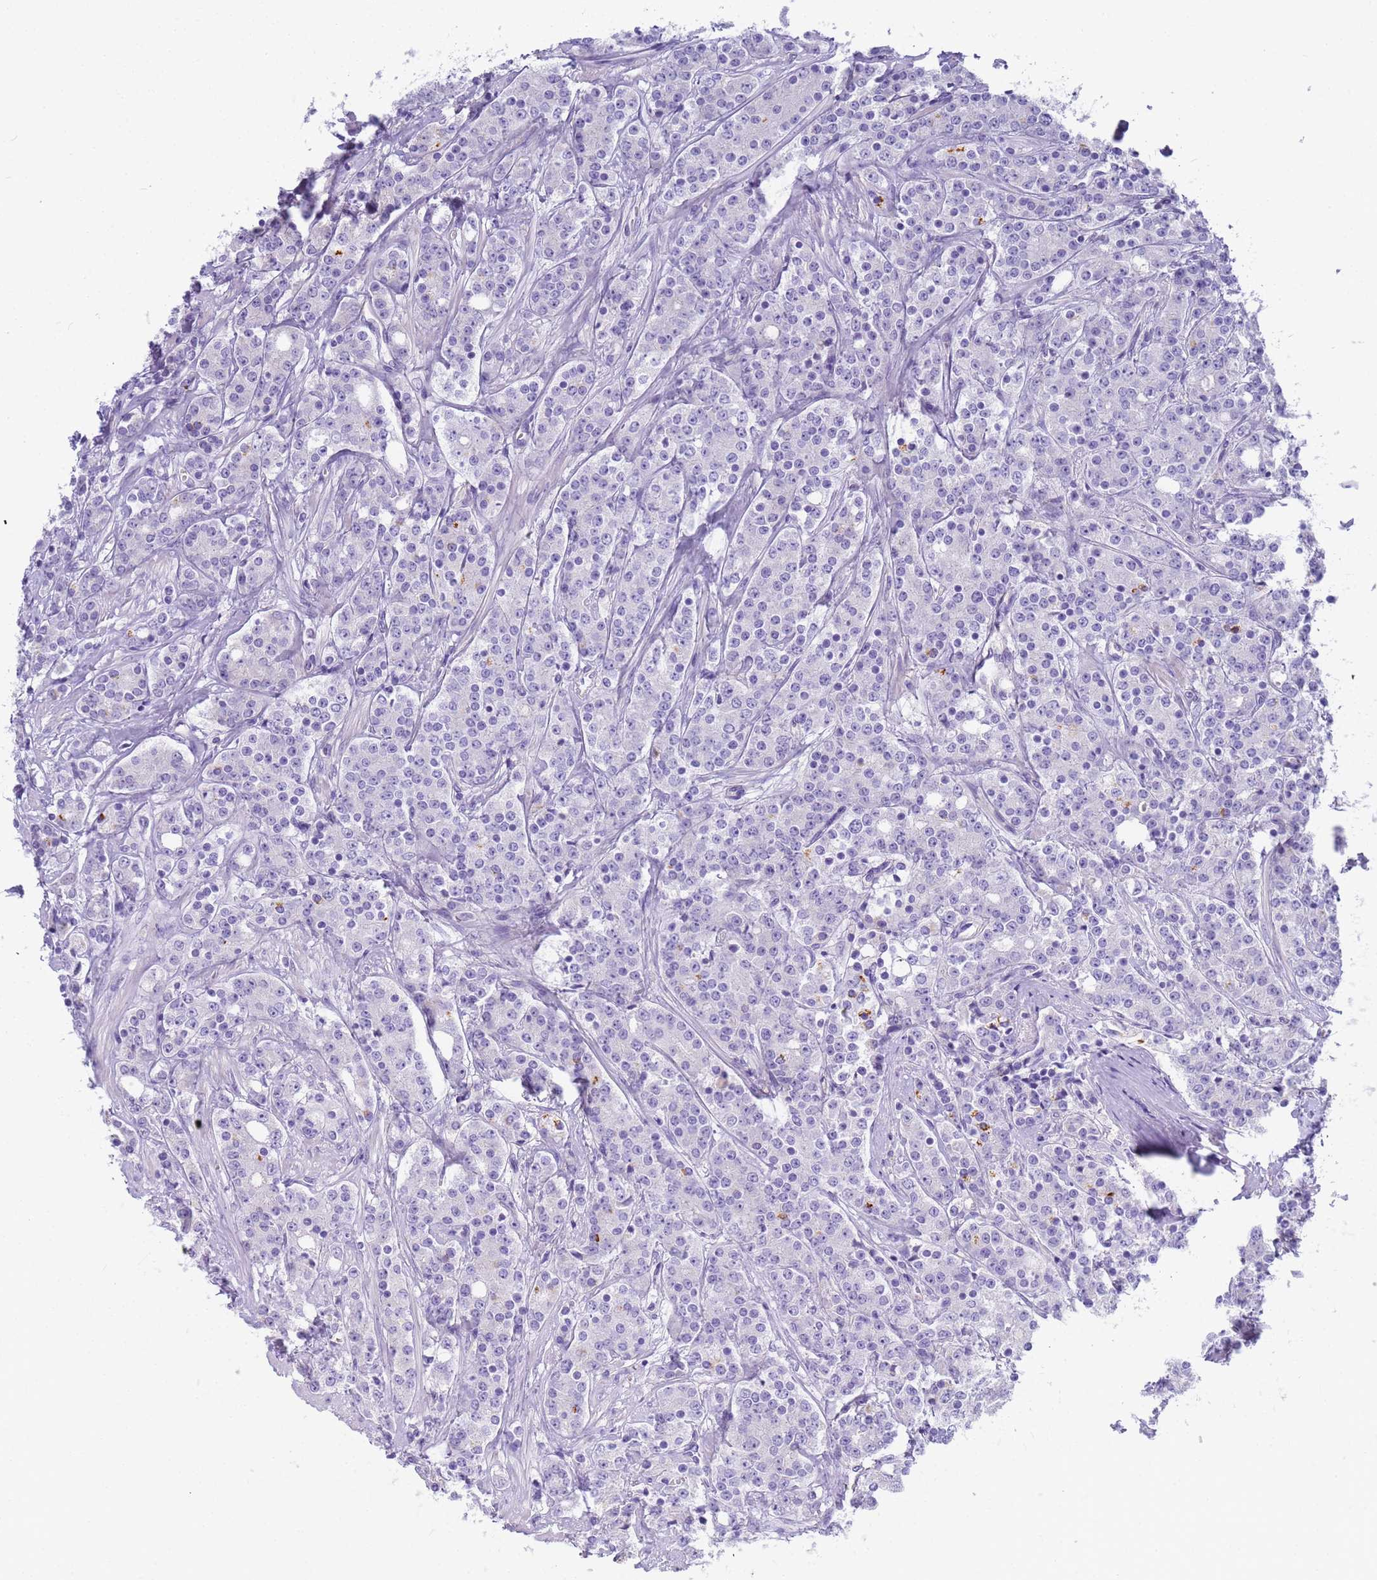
{"staining": {"intensity": "negative", "quantity": "none", "location": "none"}, "tissue": "prostate cancer", "cell_type": "Tumor cells", "image_type": "cancer", "snomed": [{"axis": "morphology", "description": "Adenocarcinoma, High grade"}, {"axis": "topography", "description": "Prostate"}], "caption": "A photomicrograph of prostate cancer stained for a protein reveals no brown staining in tumor cells.", "gene": "RNASE2", "patient": {"sex": "male", "age": 62}}